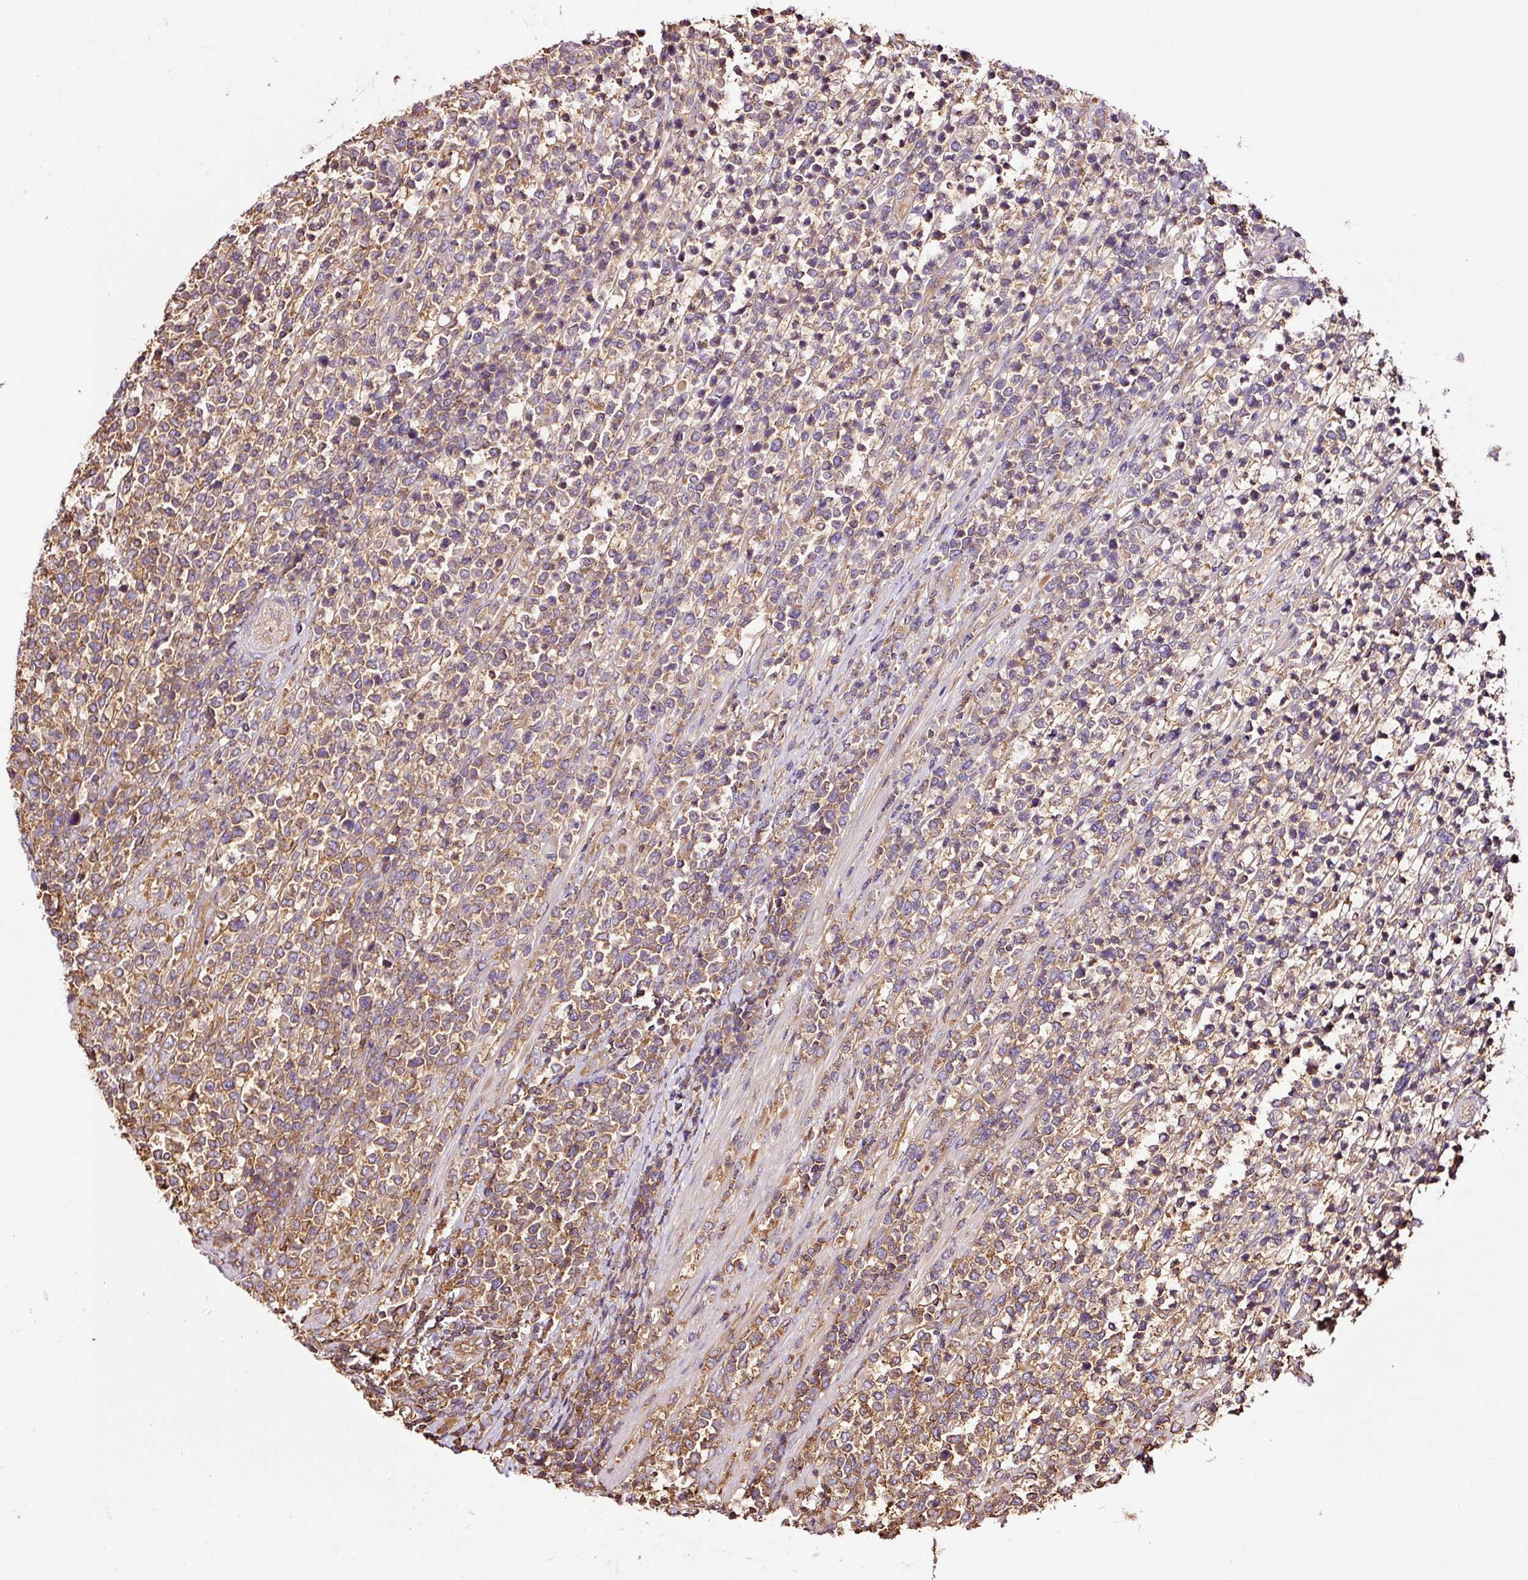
{"staining": {"intensity": "moderate", "quantity": ">75%", "location": "cytoplasmic/membranous"}, "tissue": "lymphoma", "cell_type": "Tumor cells", "image_type": "cancer", "snomed": [{"axis": "morphology", "description": "Malignant lymphoma, non-Hodgkin's type, High grade"}, {"axis": "topography", "description": "Soft tissue"}], "caption": "High-power microscopy captured an immunohistochemistry (IHC) image of high-grade malignant lymphoma, non-Hodgkin's type, revealing moderate cytoplasmic/membranous positivity in about >75% of tumor cells.", "gene": "METAP1", "patient": {"sex": "female", "age": 56}}